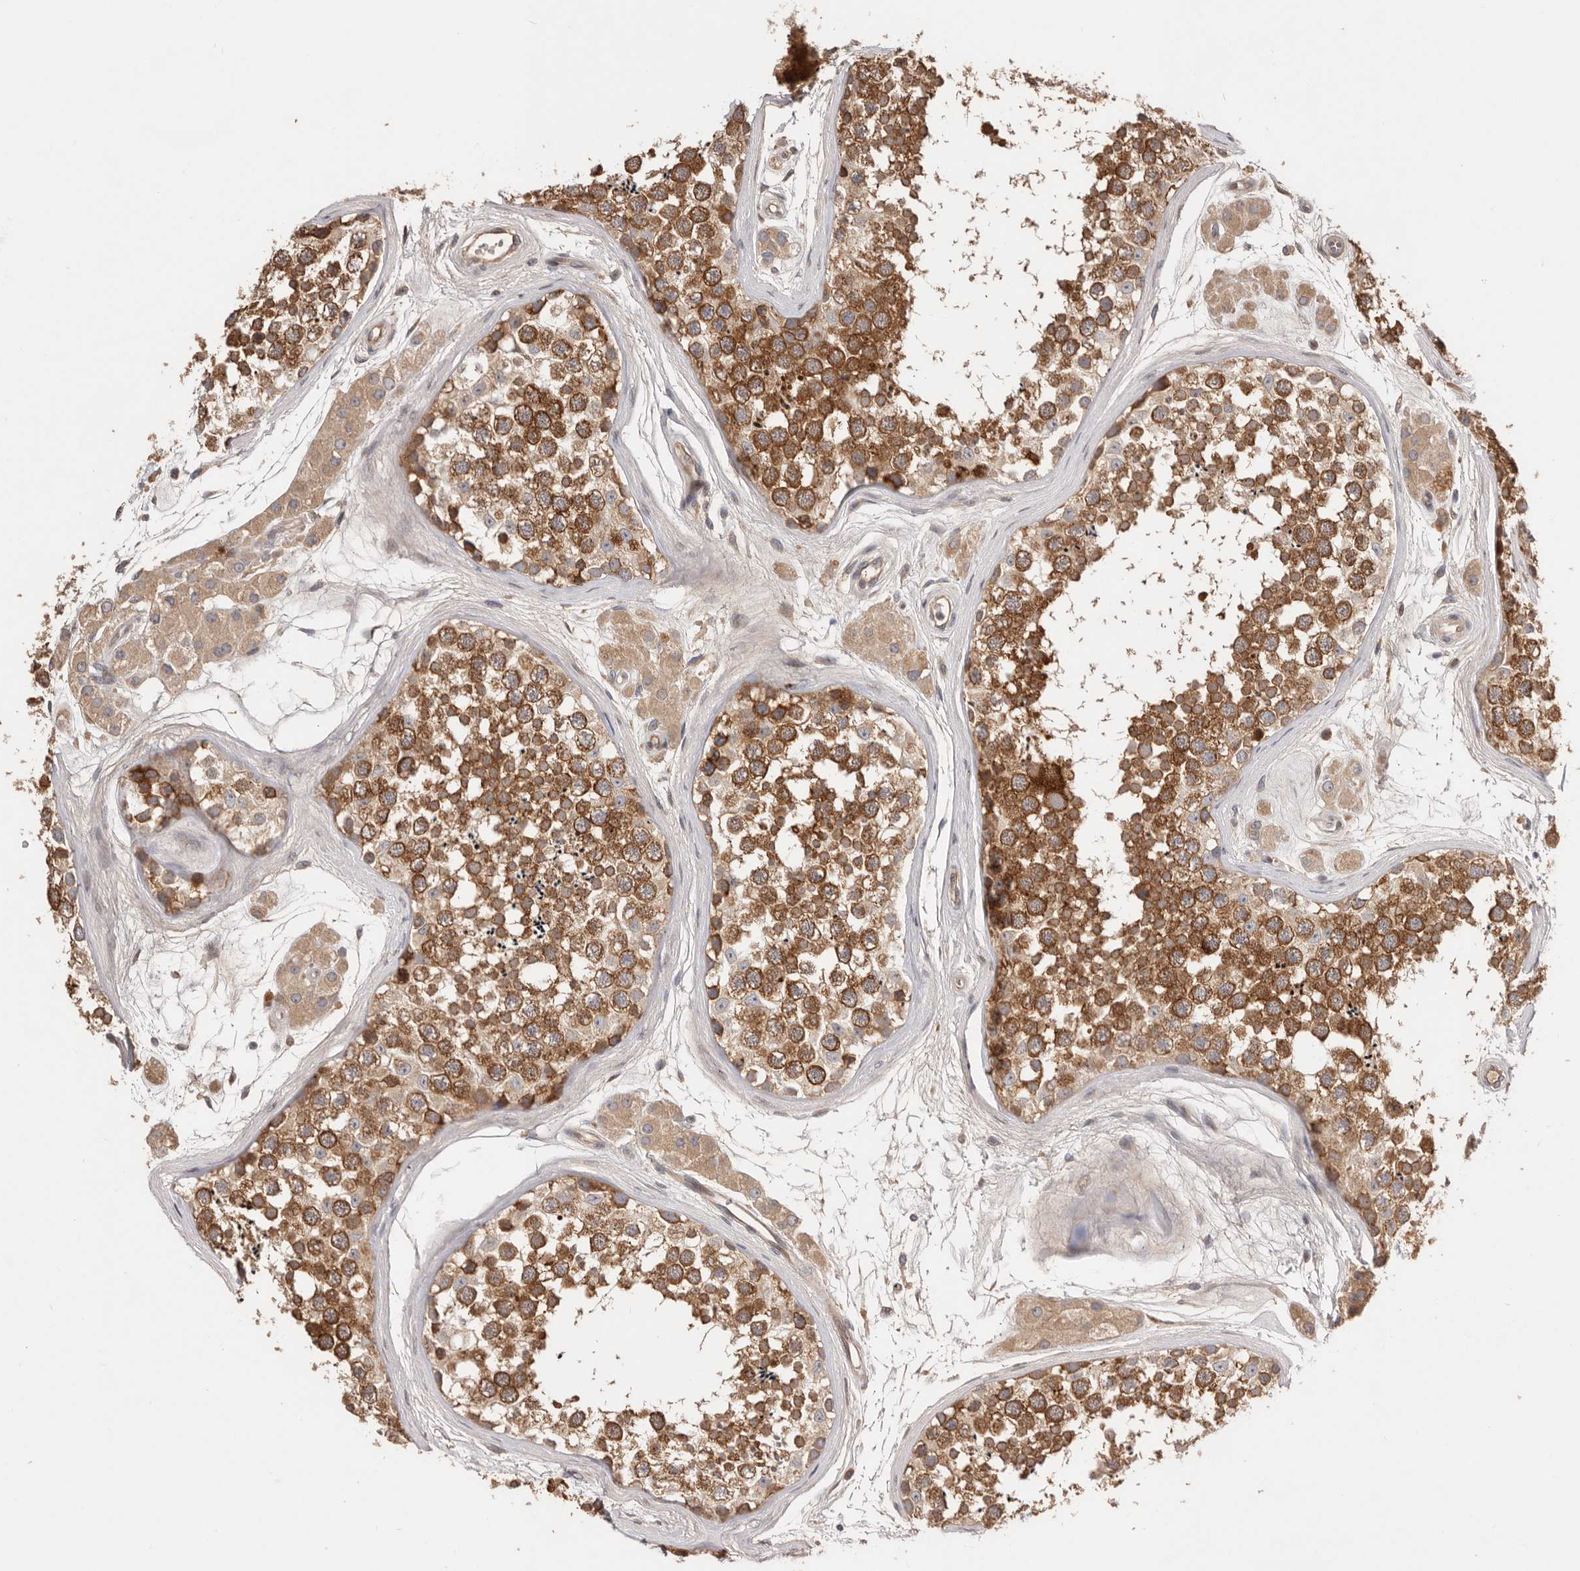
{"staining": {"intensity": "strong", "quantity": ">75%", "location": "cytoplasmic/membranous"}, "tissue": "testis", "cell_type": "Cells in seminiferous ducts", "image_type": "normal", "snomed": [{"axis": "morphology", "description": "Normal tissue, NOS"}, {"axis": "topography", "description": "Testis"}], "caption": "Protein staining of normal testis shows strong cytoplasmic/membranous staining in about >75% of cells in seminiferous ducts.", "gene": "DOP1A", "patient": {"sex": "male", "age": 56}}